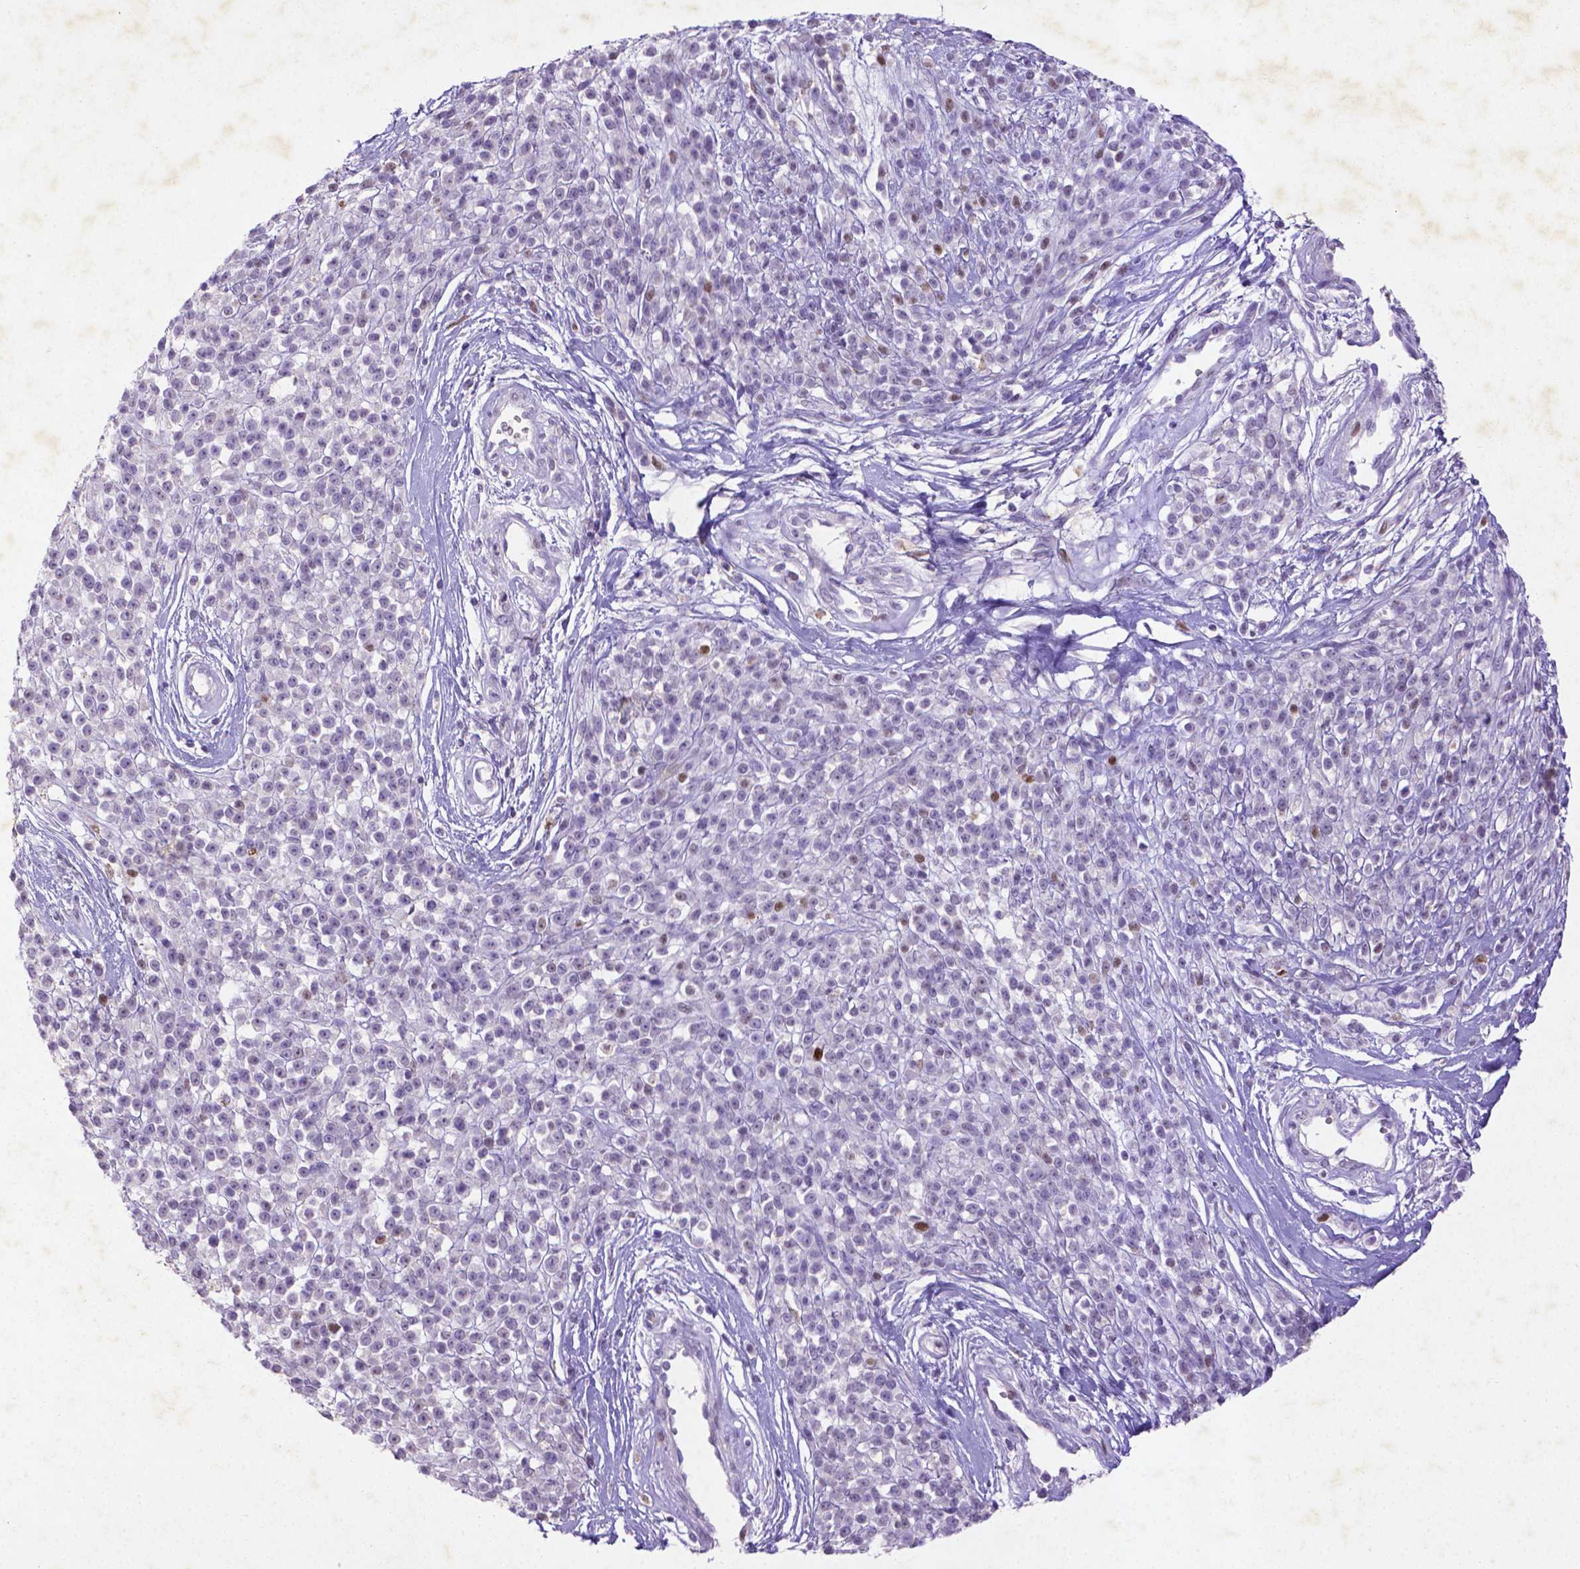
{"staining": {"intensity": "moderate", "quantity": "<25%", "location": "nuclear"}, "tissue": "melanoma", "cell_type": "Tumor cells", "image_type": "cancer", "snomed": [{"axis": "morphology", "description": "Malignant melanoma, NOS"}, {"axis": "topography", "description": "Skin"}, {"axis": "topography", "description": "Skin of trunk"}], "caption": "Human melanoma stained with a protein marker demonstrates moderate staining in tumor cells.", "gene": "CDKN1A", "patient": {"sex": "male", "age": 74}}